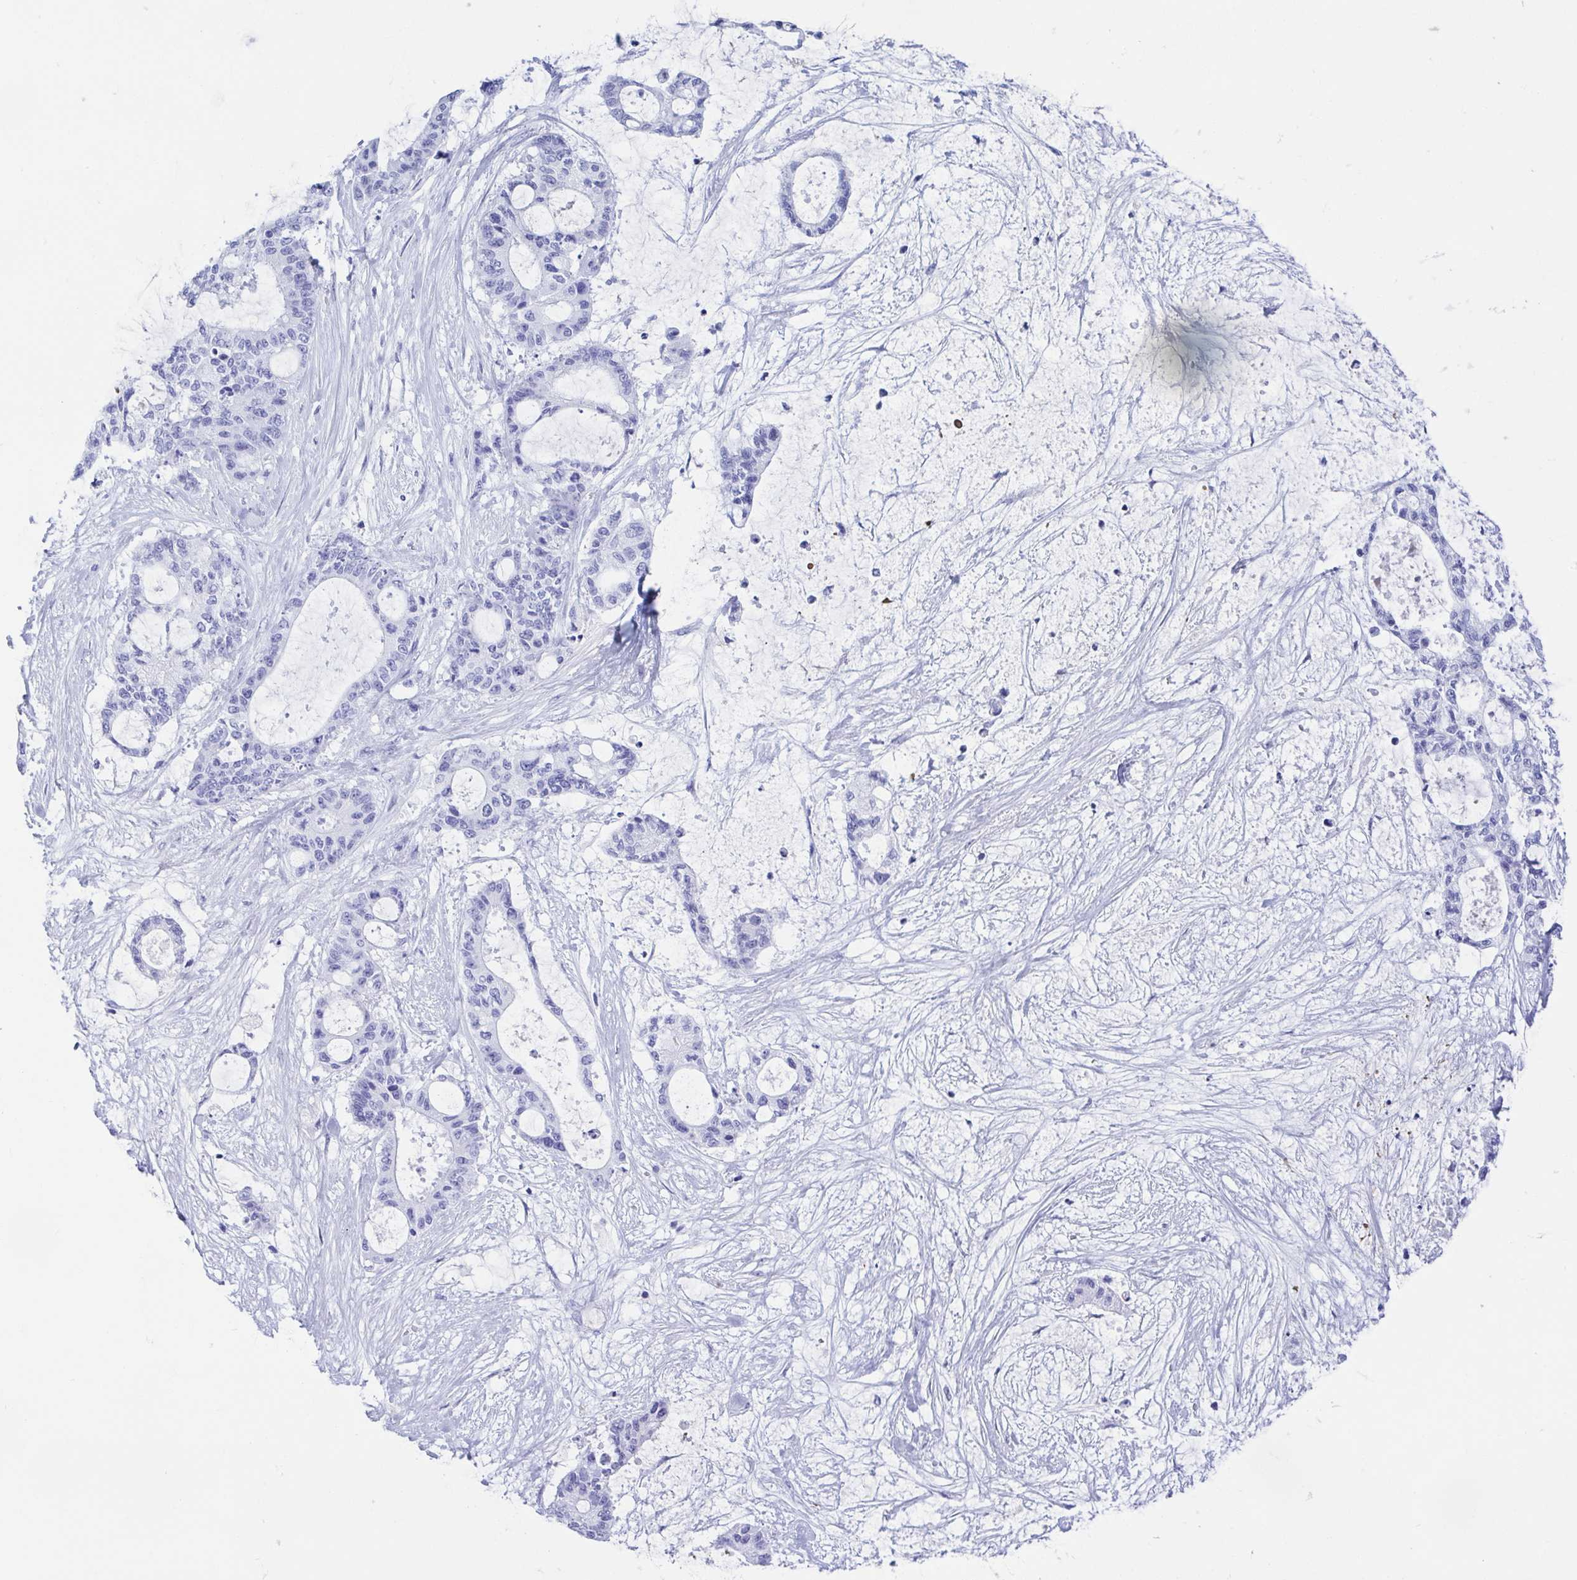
{"staining": {"intensity": "negative", "quantity": "none", "location": "none"}, "tissue": "liver cancer", "cell_type": "Tumor cells", "image_type": "cancer", "snomed": [{"axis": "morphology", "description": "Normal tissue, NOS"}, {"axis": "morphology", "description": "Cholangiocarcinoma"}, {"axis": "topography", "description": "Liver"}, {"axis": "topography", "description": "Peripheral nerve tissue"}], "caption": "The immunohistochemistry histopathology image has no significant staining in tumor cells of liver cancer (cholangiocarcinoma) tissue.", "gene": "GKN1", "patient": {"sex": "female", "age": 73}}